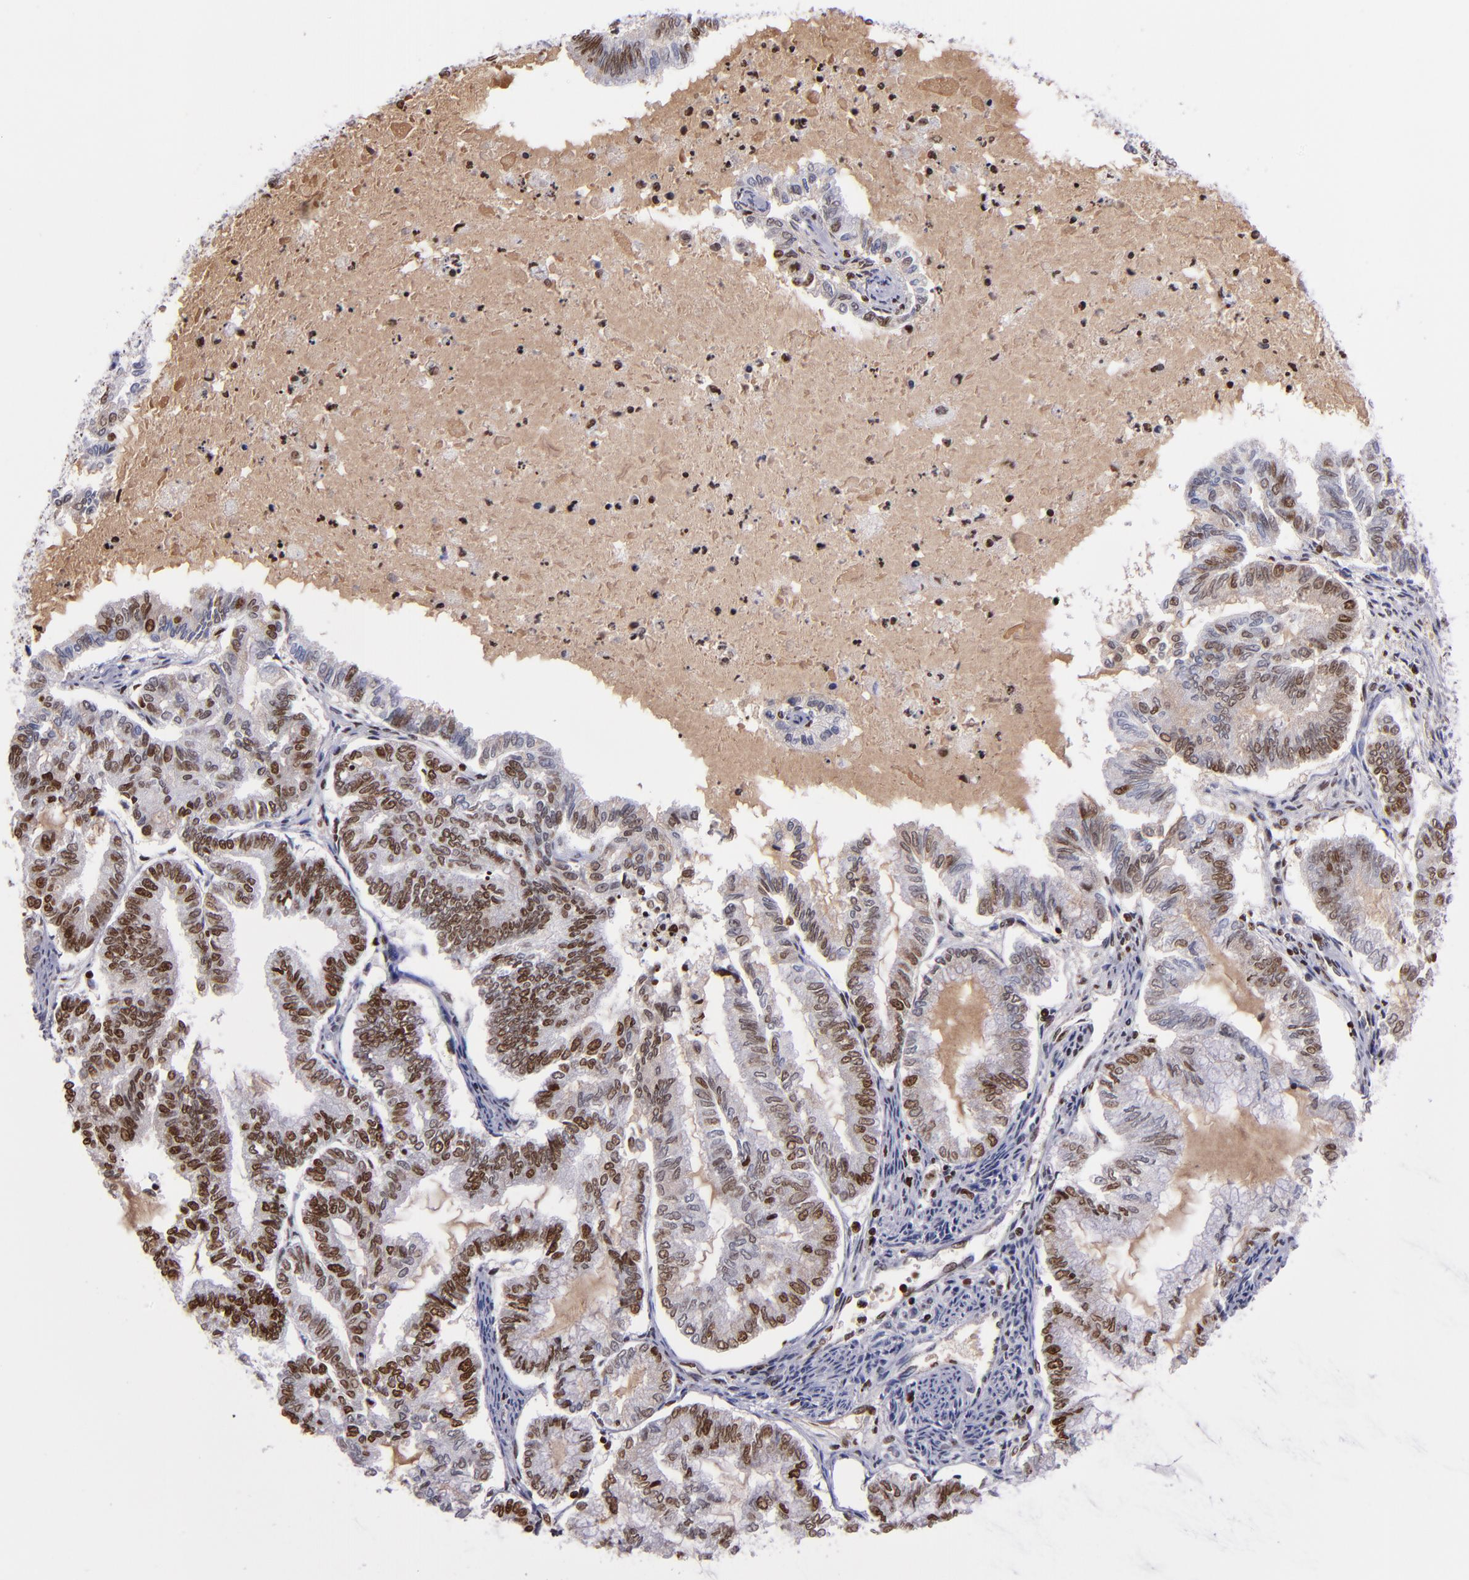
{"staining": {"intensity": "strong", "quantity": "25%-75%", "location": "nuclear"}, "tissue": "endometrial cancer", "cell_type": "Tumor cells", "image_type": "cancer", "snomed": [{"axis": "morphology", "description": "Adenocarcinoma, NOS"}, {"axis": "topography", "description": "Endometrium"}], "caption": "Immunohistochemistry (IHC) photomicrograph of endometrial cancer (adenocarcinoma) stained for a protein (brown), which exhibits high levels of strong nuclear expression in about 25%-75% of tumor cells.", "gene": "CDKL5", "patient": {"sex": "female", "age": 79}}